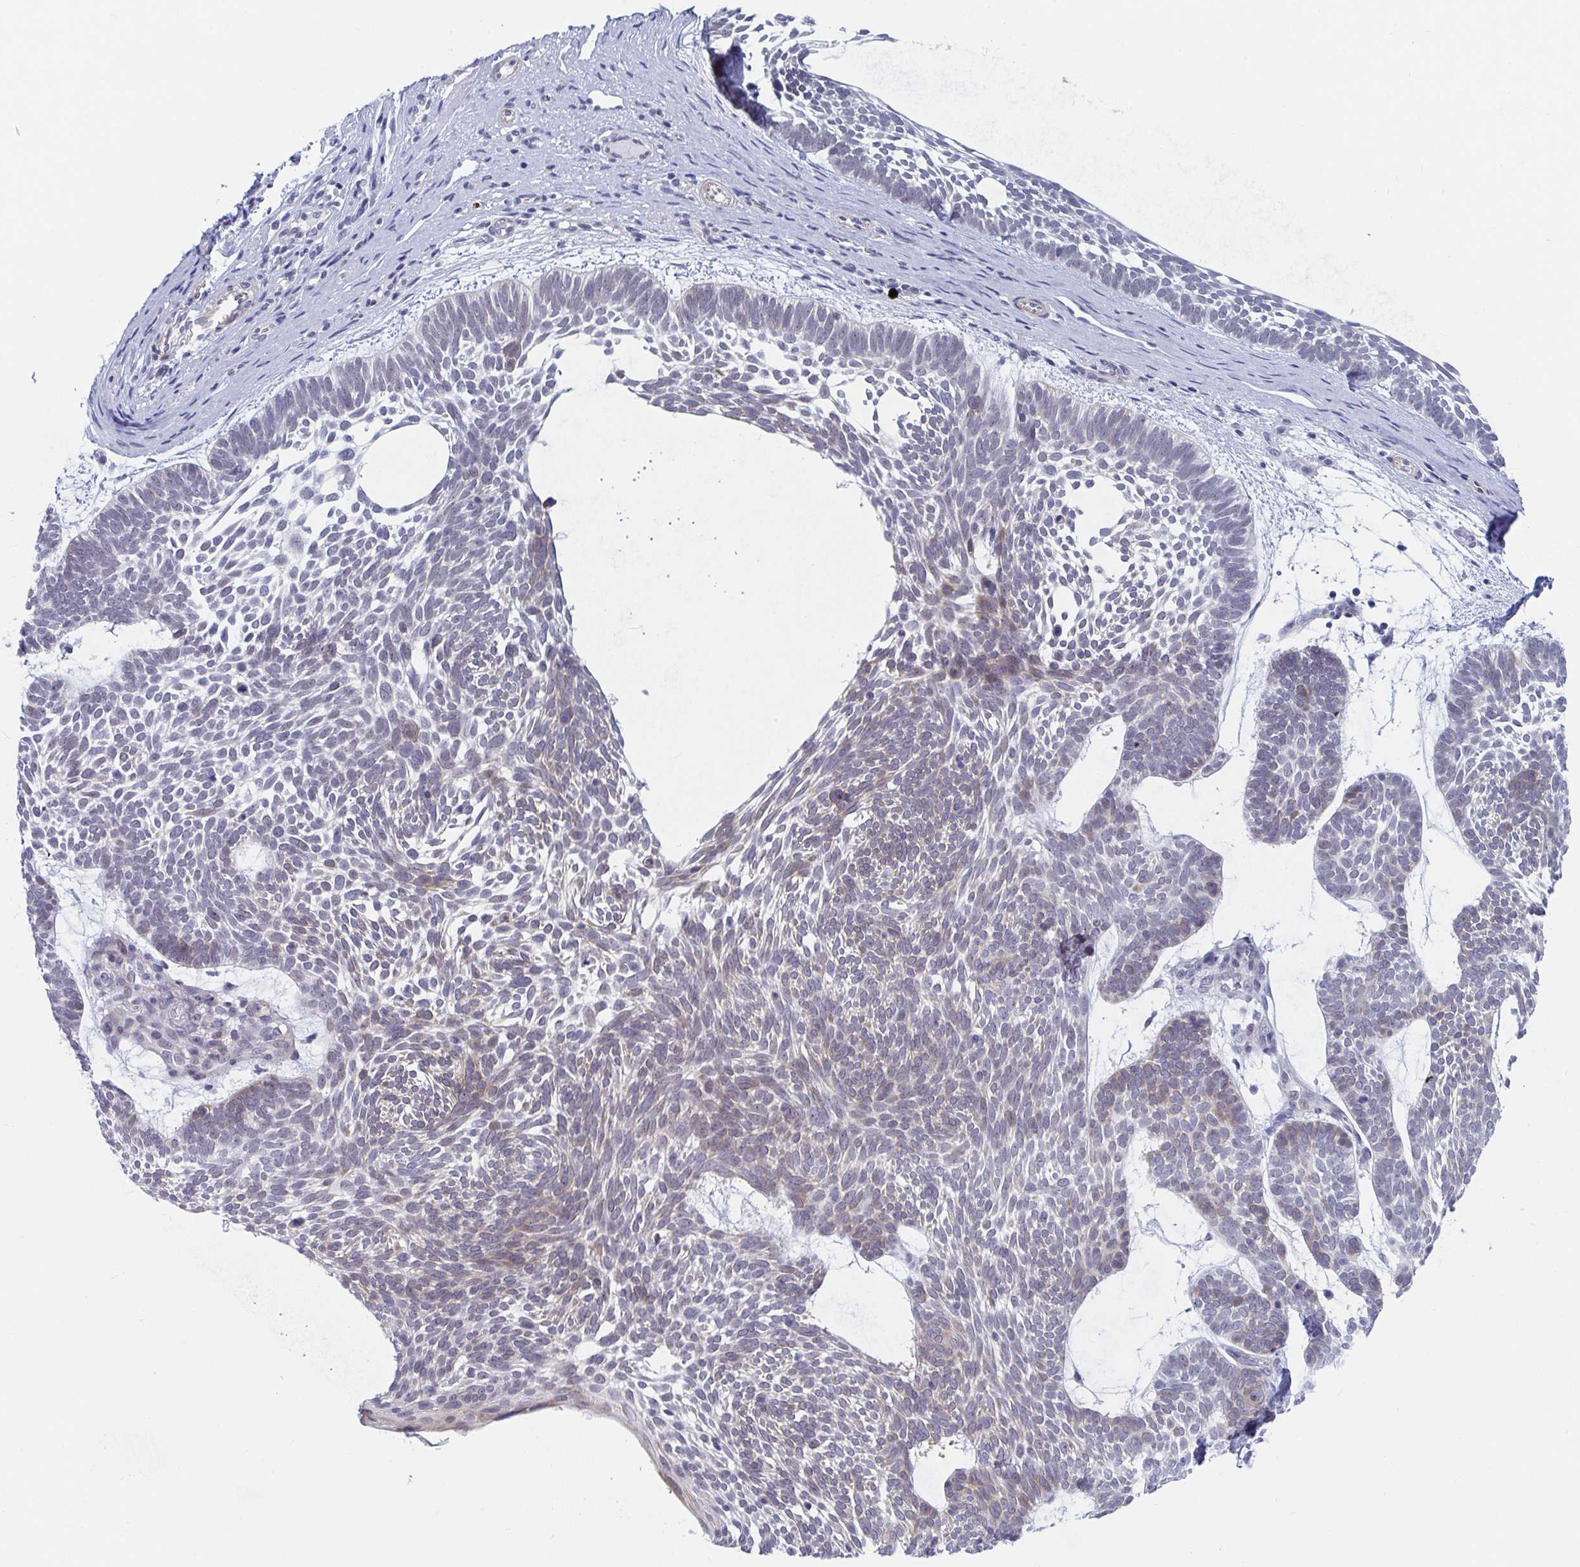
{"staining": {"intensity": "weak", "quantity": "25%-75%", "location": "cytoplasmic/membranous,nuclear"}, "tissue": "skin cancer", "cell_type": "Tumor cells", "image_type": "cancer", "snomed": [{"axis": "morphology", "description": "Basal cell carcinoma"}, {"axis": "topography", "description": "Skin"}, {"axis": "topography", "description": "Skin of face"}], "caption": "Immunohistochemistry staining of basal cell carcinoma (skin), which displays low levels of weak cytoplasmic/membranous and nuclear staining in about 25%-75% of tumor cells indicating weak cytoplasmic/membranous and nuclear protein expression. The staining was performed using DAB (brown) for protein detection and nuclei were counterstained in hematoxylin (blue).", "gene": "DAOA", "patient": {"sex": "male", "age": 83}}